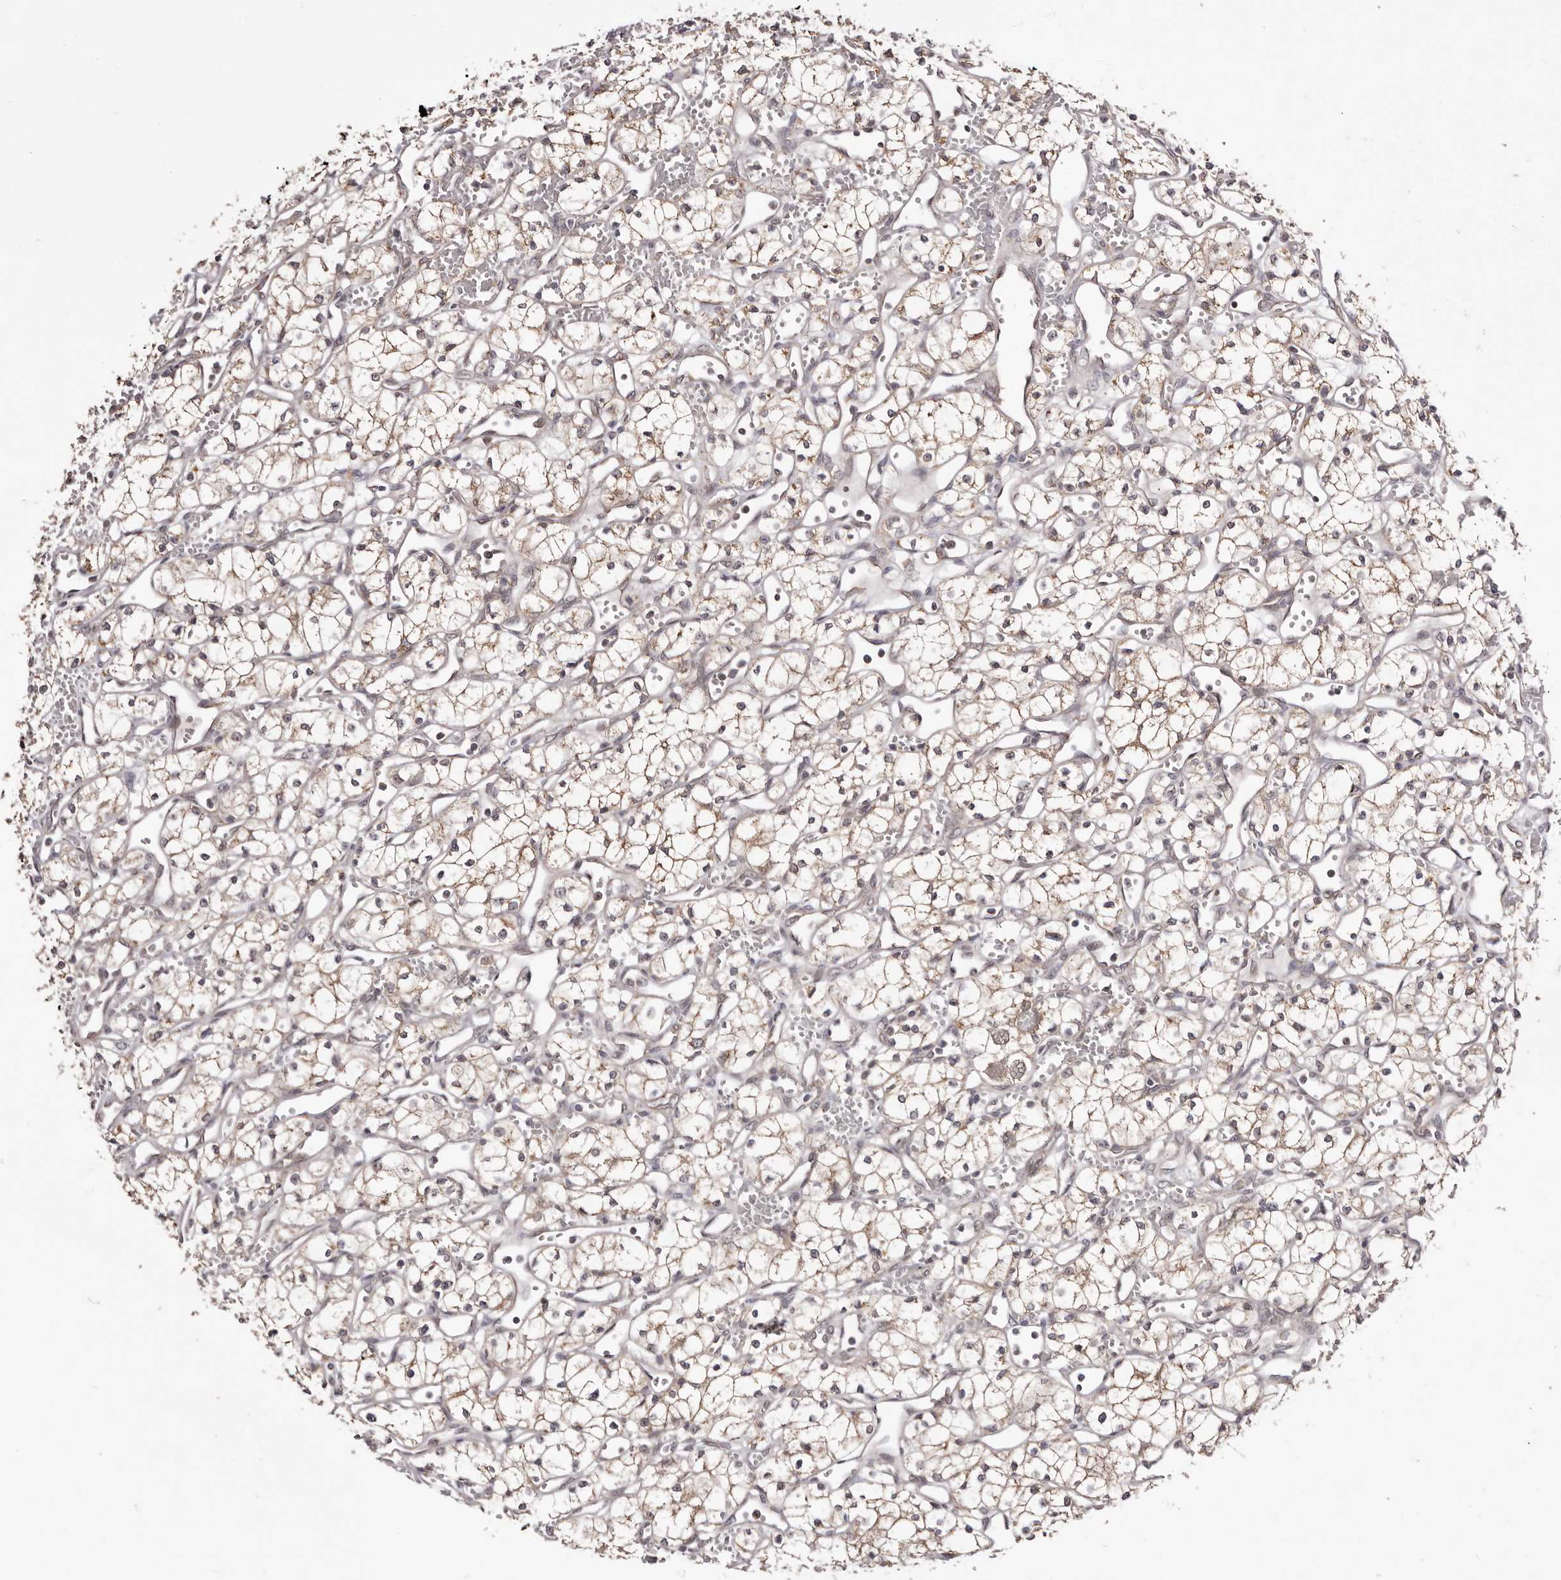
{"staining": {"intensity": "weak", "quantity": ">75%", "location": "cytoplasmic/membranous"}, "tissue": "renal cancer", "cell_type": "Tumor cells", "image_type": "cancer", "snomed": [{"axis": "morphology", "description": "Adenocarcinoma, NOS"}, {"axis": "topography", "description": "Kidney"}], "caption": "IHC of human adenocarcinoma (renal) demonstrates low levels of weak cytoplasmic/membranous expression in approximately >75% of tumor cells.", "gene": "EGR3", "patient": {"sex": "male", "age": 59}}